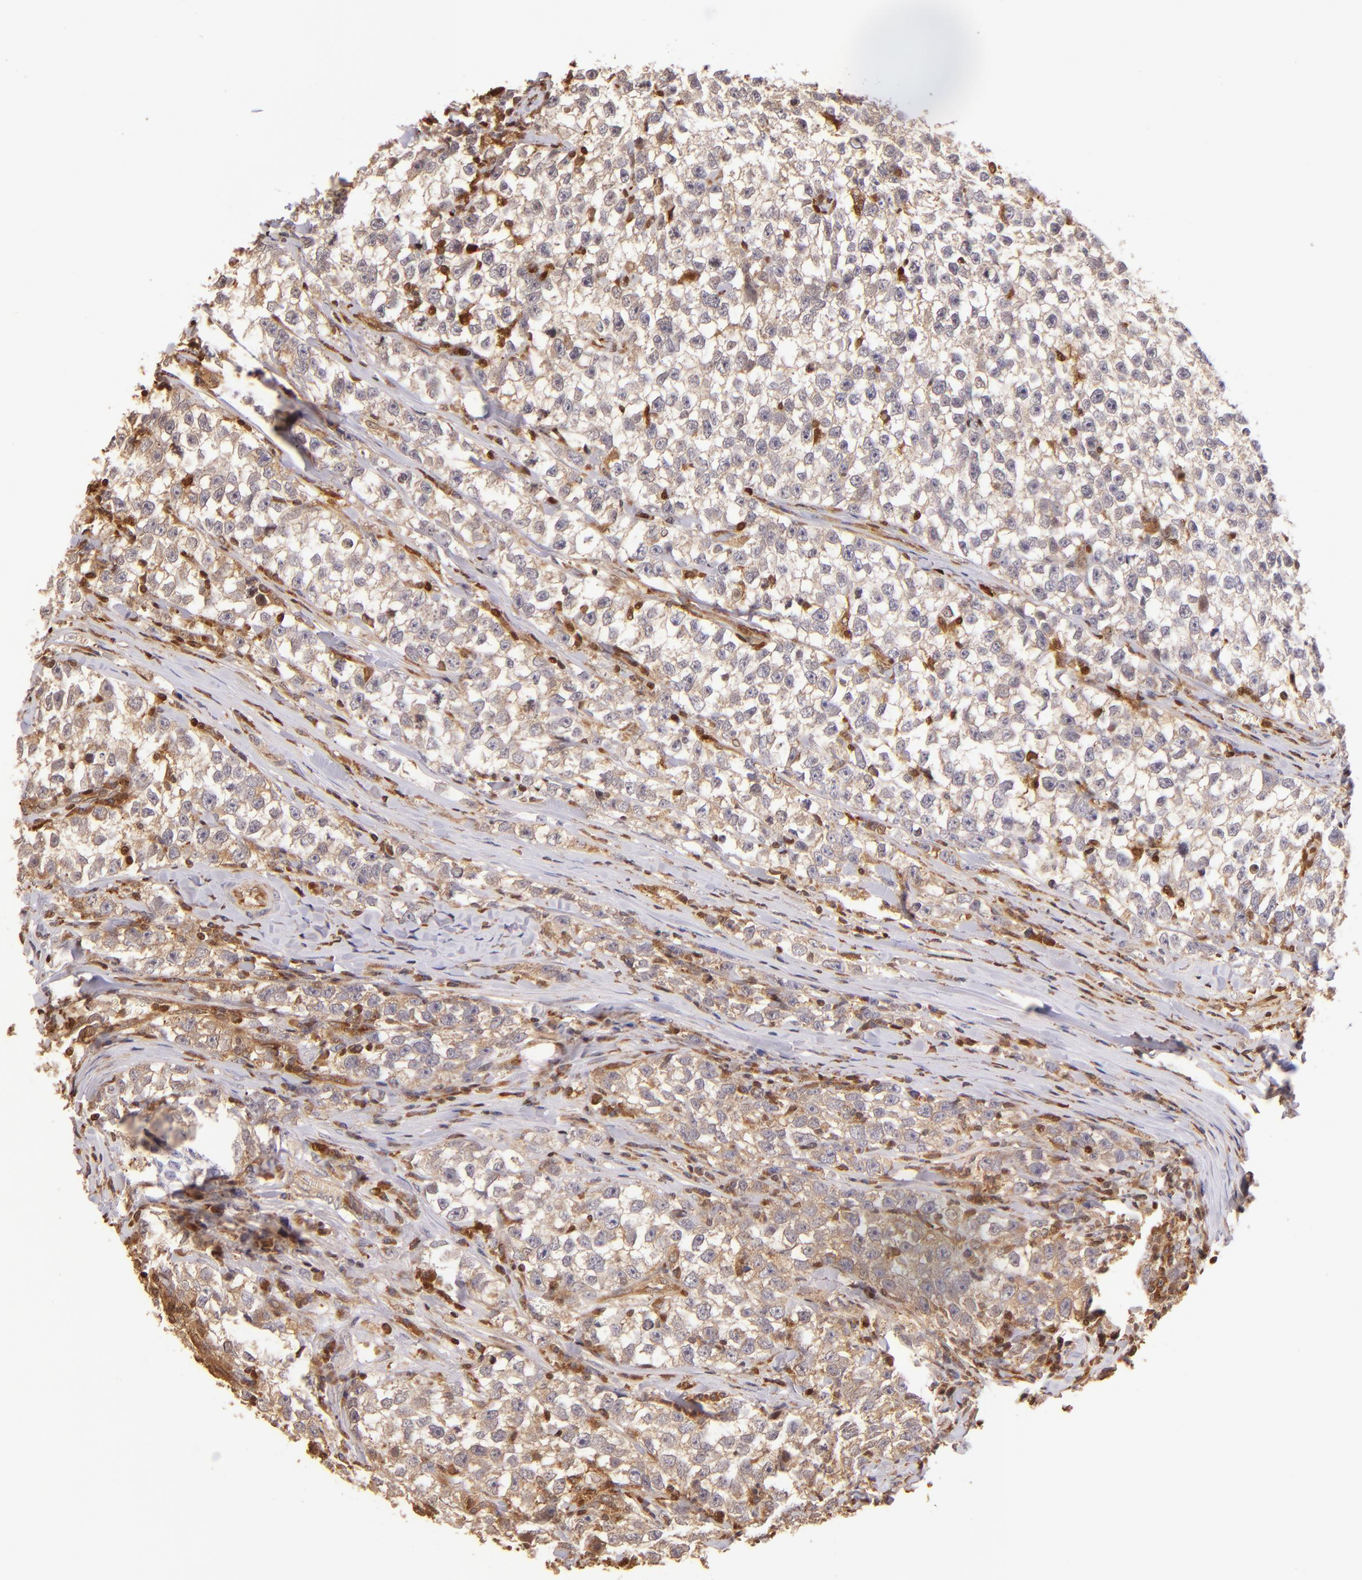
{"staining": {"intensity": "weak", "quantity": ">75%", "location": "cytoplasmic/membranous"}, "tissue": "testis cancer", "cell_type": "Tumor cells", "image_type": "cancer", "snomed": [{"axis": "morphology", "description": "Seminoma, NOS"}, {"axis": "morphology", "description": "Carcinoma, Embryonal, NOS"}, {"axis": "topography", "description": "Testis"}], "caption": "Immunohistochemistry (DAB) staining of testis cancer (embryonal carcinoma) displays weak cytoplasmic/membranous protein staining in about >75% of tumor cells. The protein of interest is shown in brown color, while the nuclei are stained blue.", "gene": "BTK", "patient": {"sex": "male", "age": 30}}